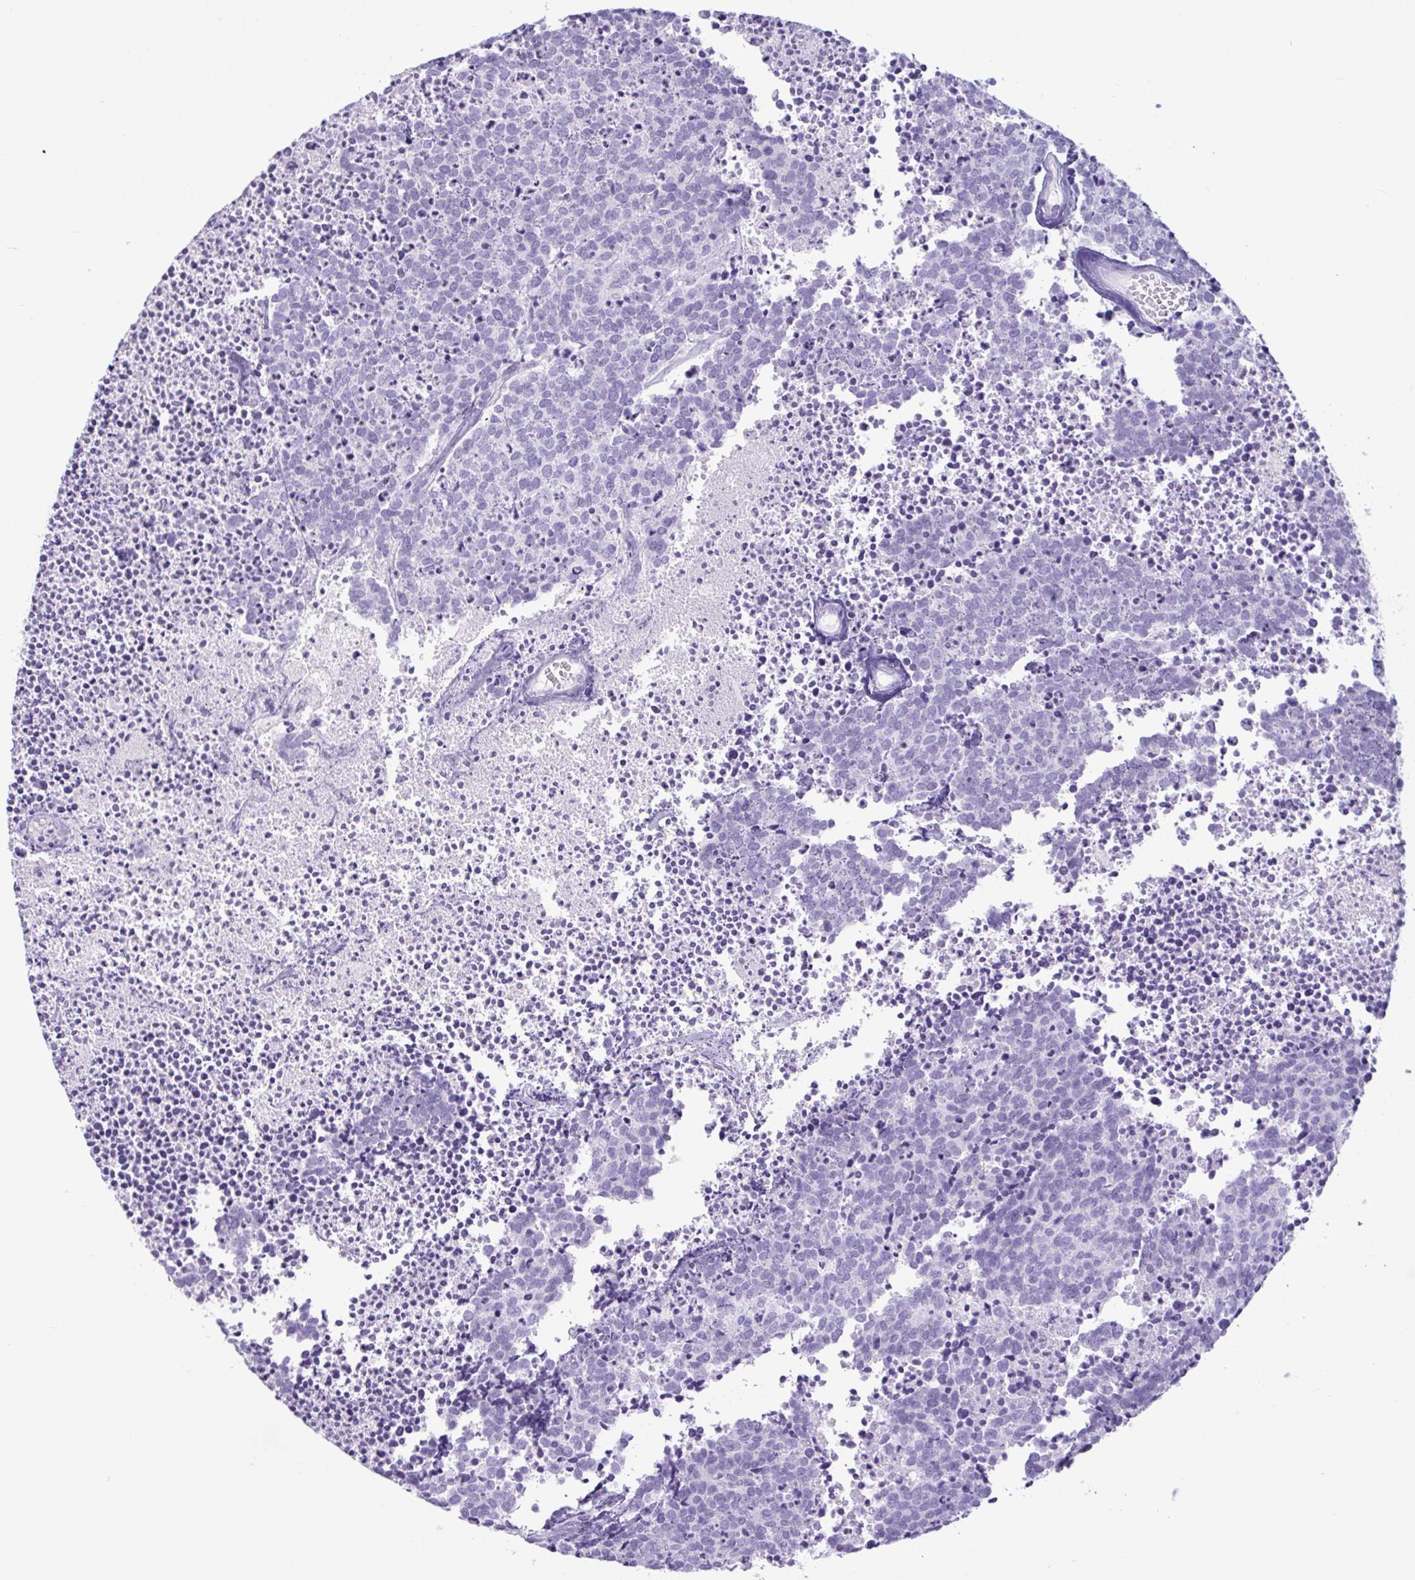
{"staining": {"intensity": "negative", "quantity": "none", "location": "none"}, "tissue": "carcinoid", "cell_type": "Tumor cells", "image_type": "cancer", "snomed": [{"axis": "morphology", "description": "Carcinoid, malignant, NOS"}, {"axis": "topography", "description": "Skin"}], "caption": "Protein analysis of malignant carcinoid exhibits no significant staining in tumor cells.", "gene": "CTSE", "patient": {"sex": "female", "age": 79}}